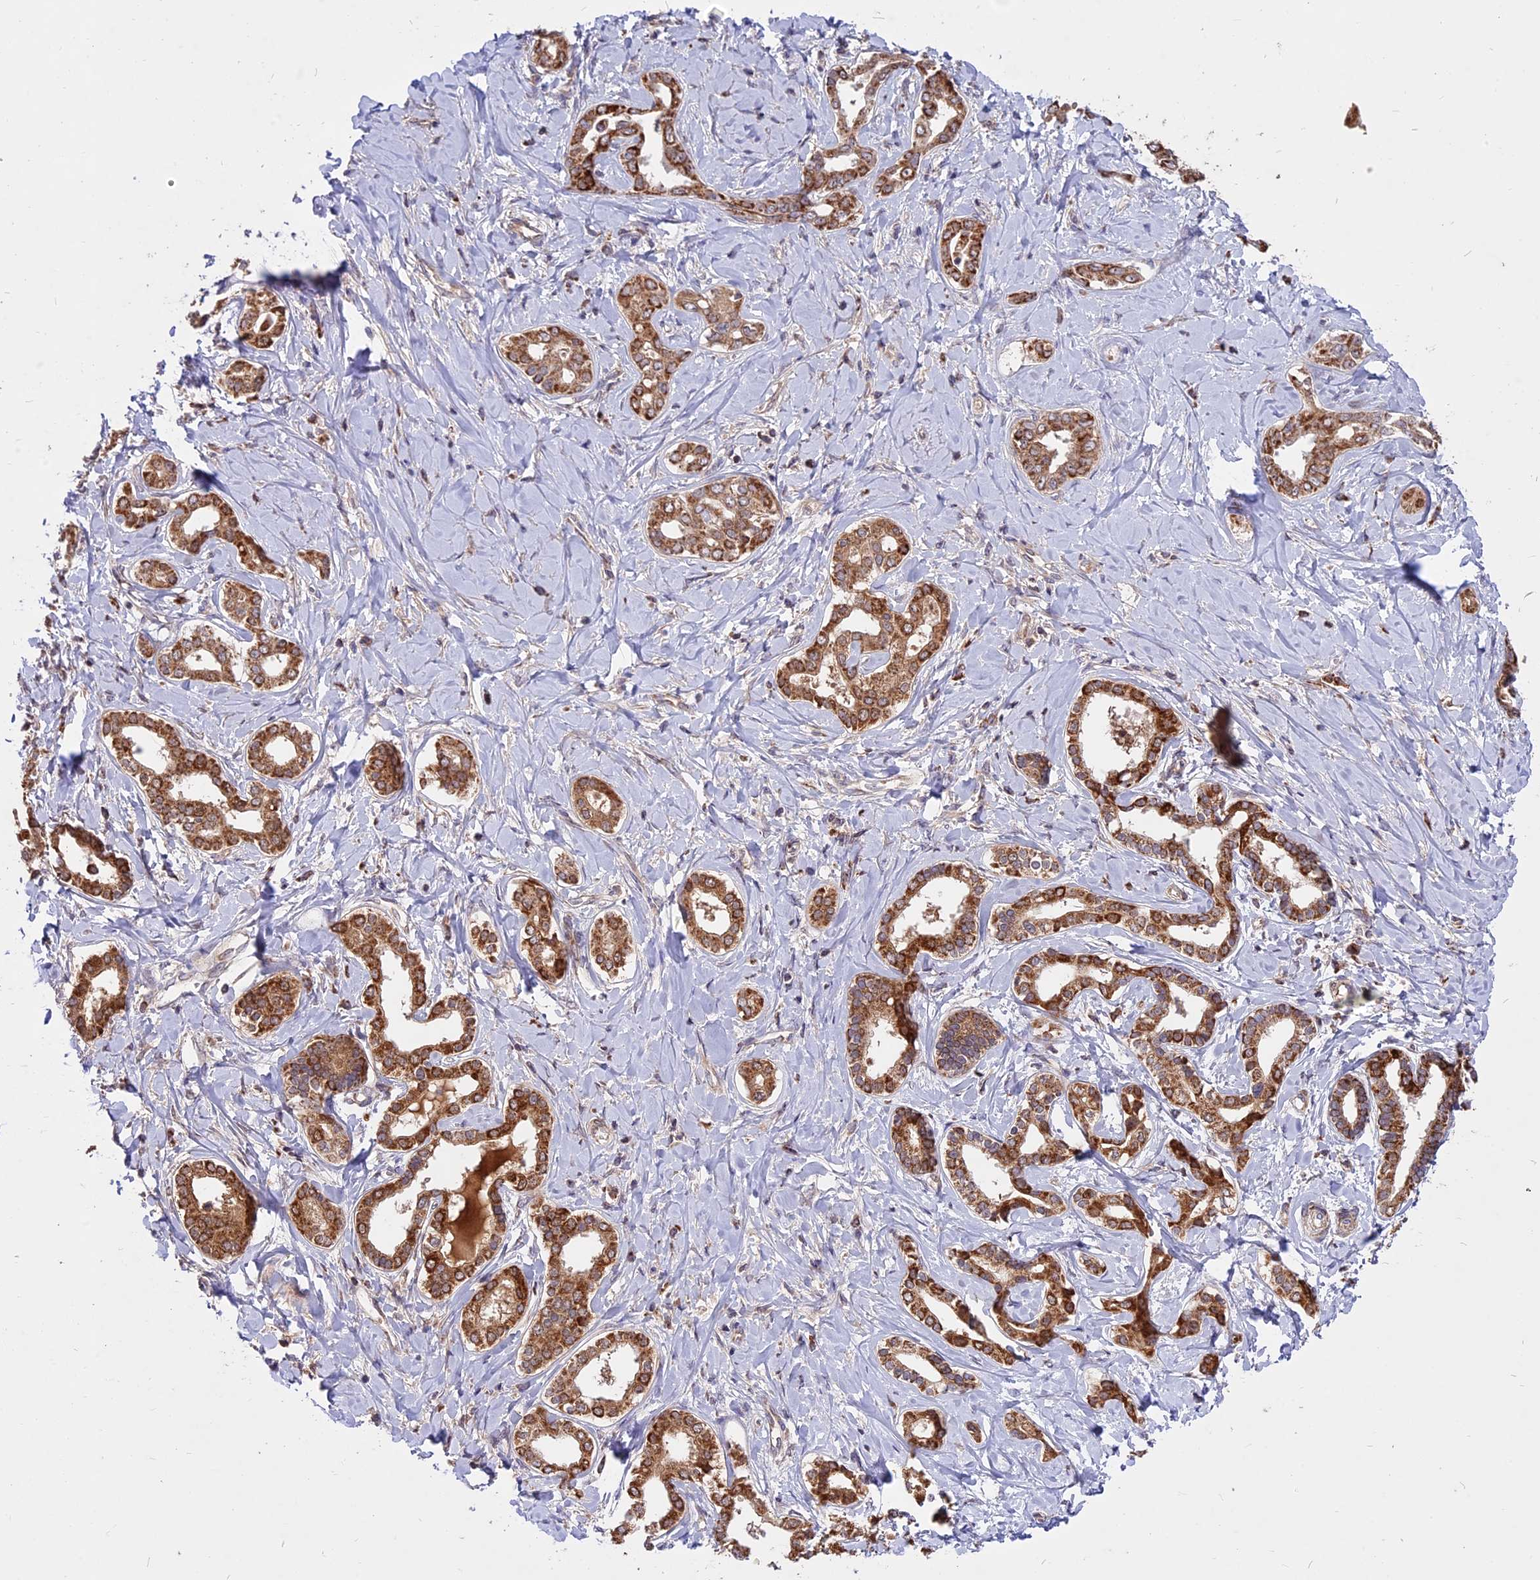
{"staining": {"intensity": "moderate", "quantity": ">75%", "location": "cytoplasmic/membranous"}, "tissue": "liver cancer", "cell_type": "Tumor cells", "image_type": "cancer", "snomed": [{"axis": "morphology", "description": "Cholangiocarcinoma"}, {"axis": "topography", "description": "Liver"}], "caption": "Liver cancer was stained to show a protein in brown. There is medium levels of moderate cytoplasmic/membranous positivity in approximately >75% of tumor cells.", "gene": "COX17", "patient": {"sex": "female", "age": 77}}